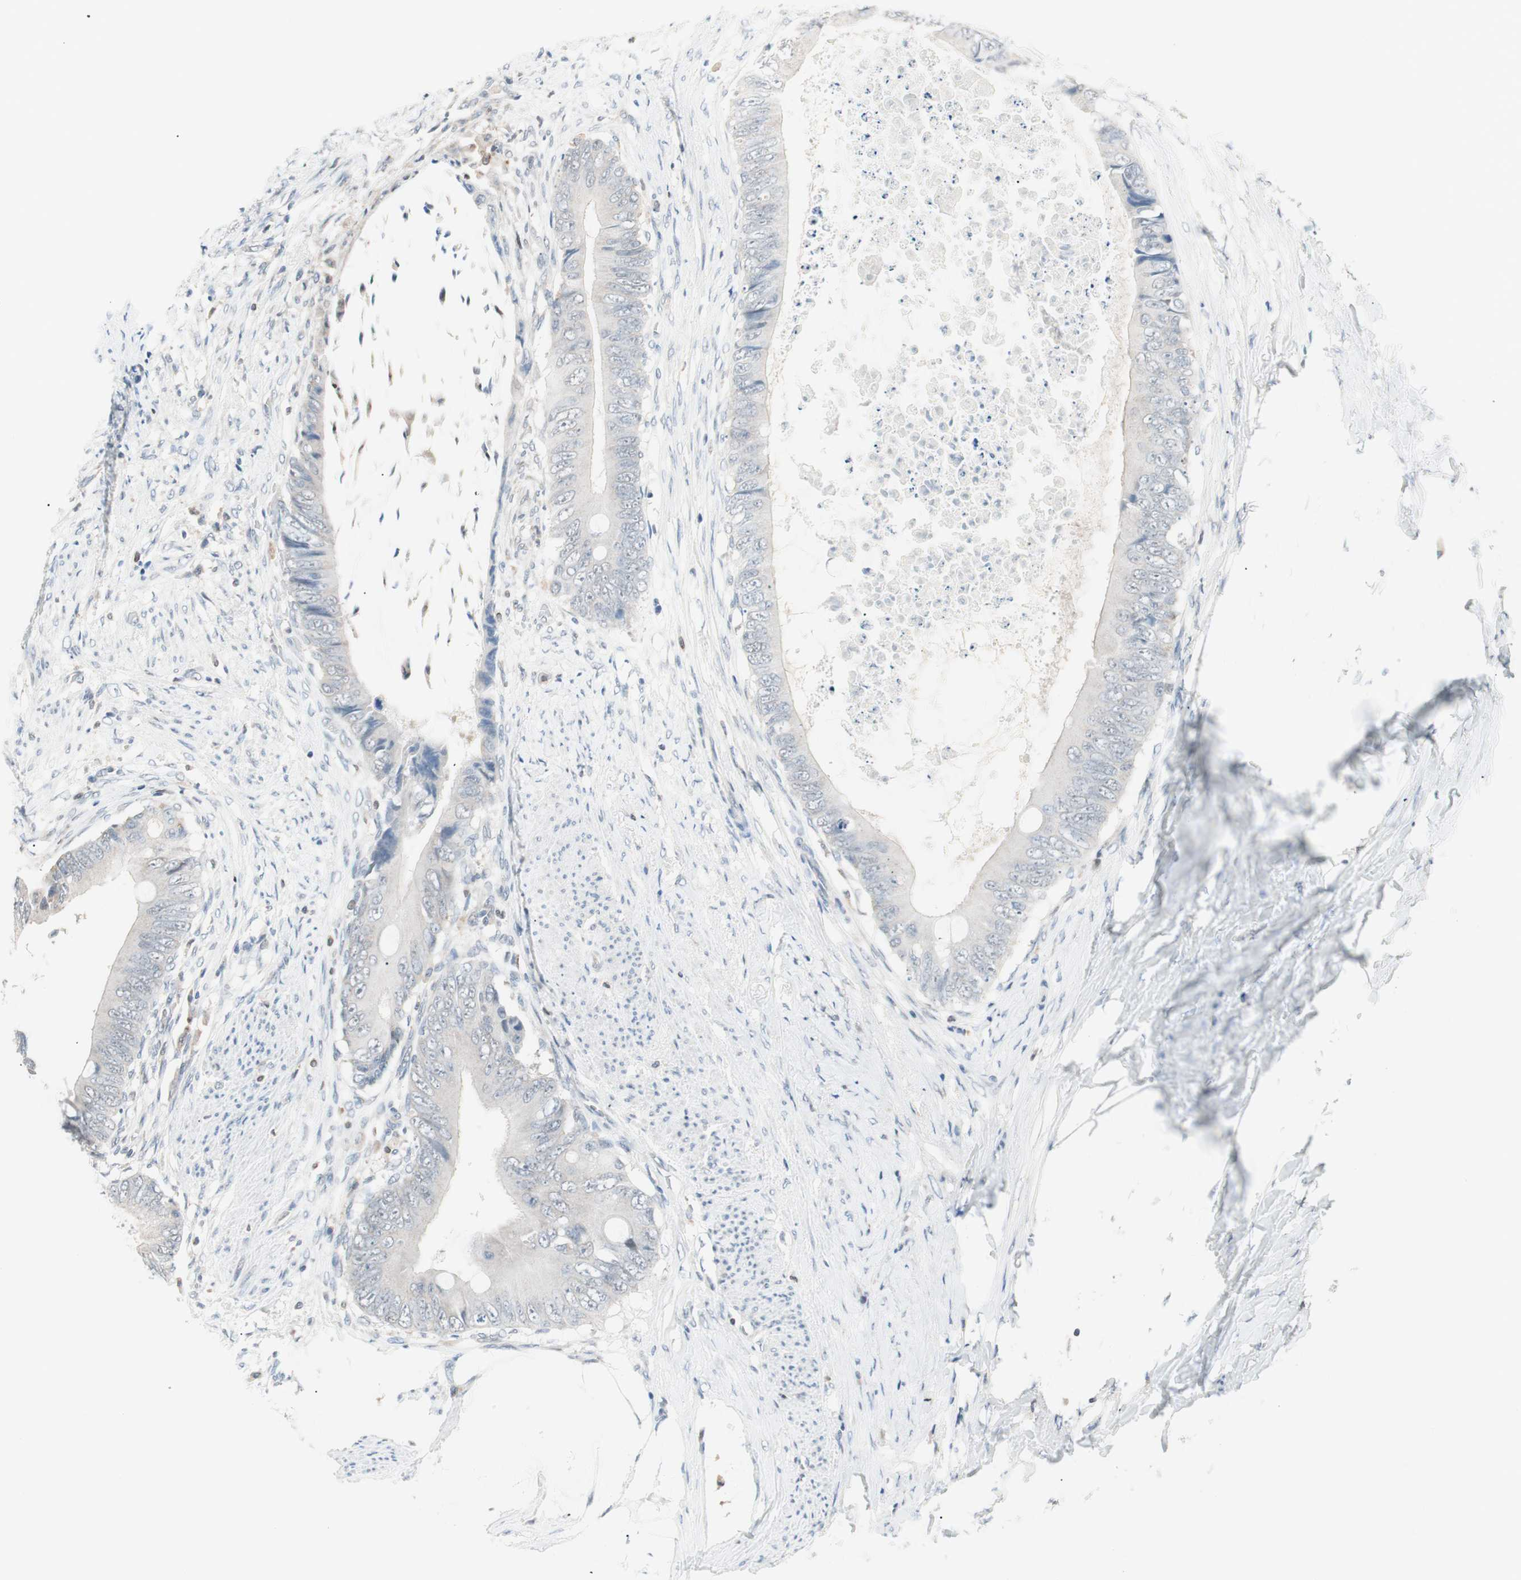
{"staining": {"intensity": "negative", "quantity": "none", "location": "none"}, "tissue": "colorectal cancer", "cell_type": "Tumor cells", "image_type": "cancer", "snomed": [{"axis": "morphology", "description": "Normal tissue, NOS"}, {"axis": "morphology", "description": "Adenocarcinoma, NOS"}, {"axis": "topography", "description": "Rectum"}, {"axis": "topography", "description": "Peripheral nerve tissue"}], "caption": "Immunohistochemistry of colorectal cancer exhibits no staining in tumor cells.", "gene": "POLH", "patient": {"sex": "female", "age": 77}}